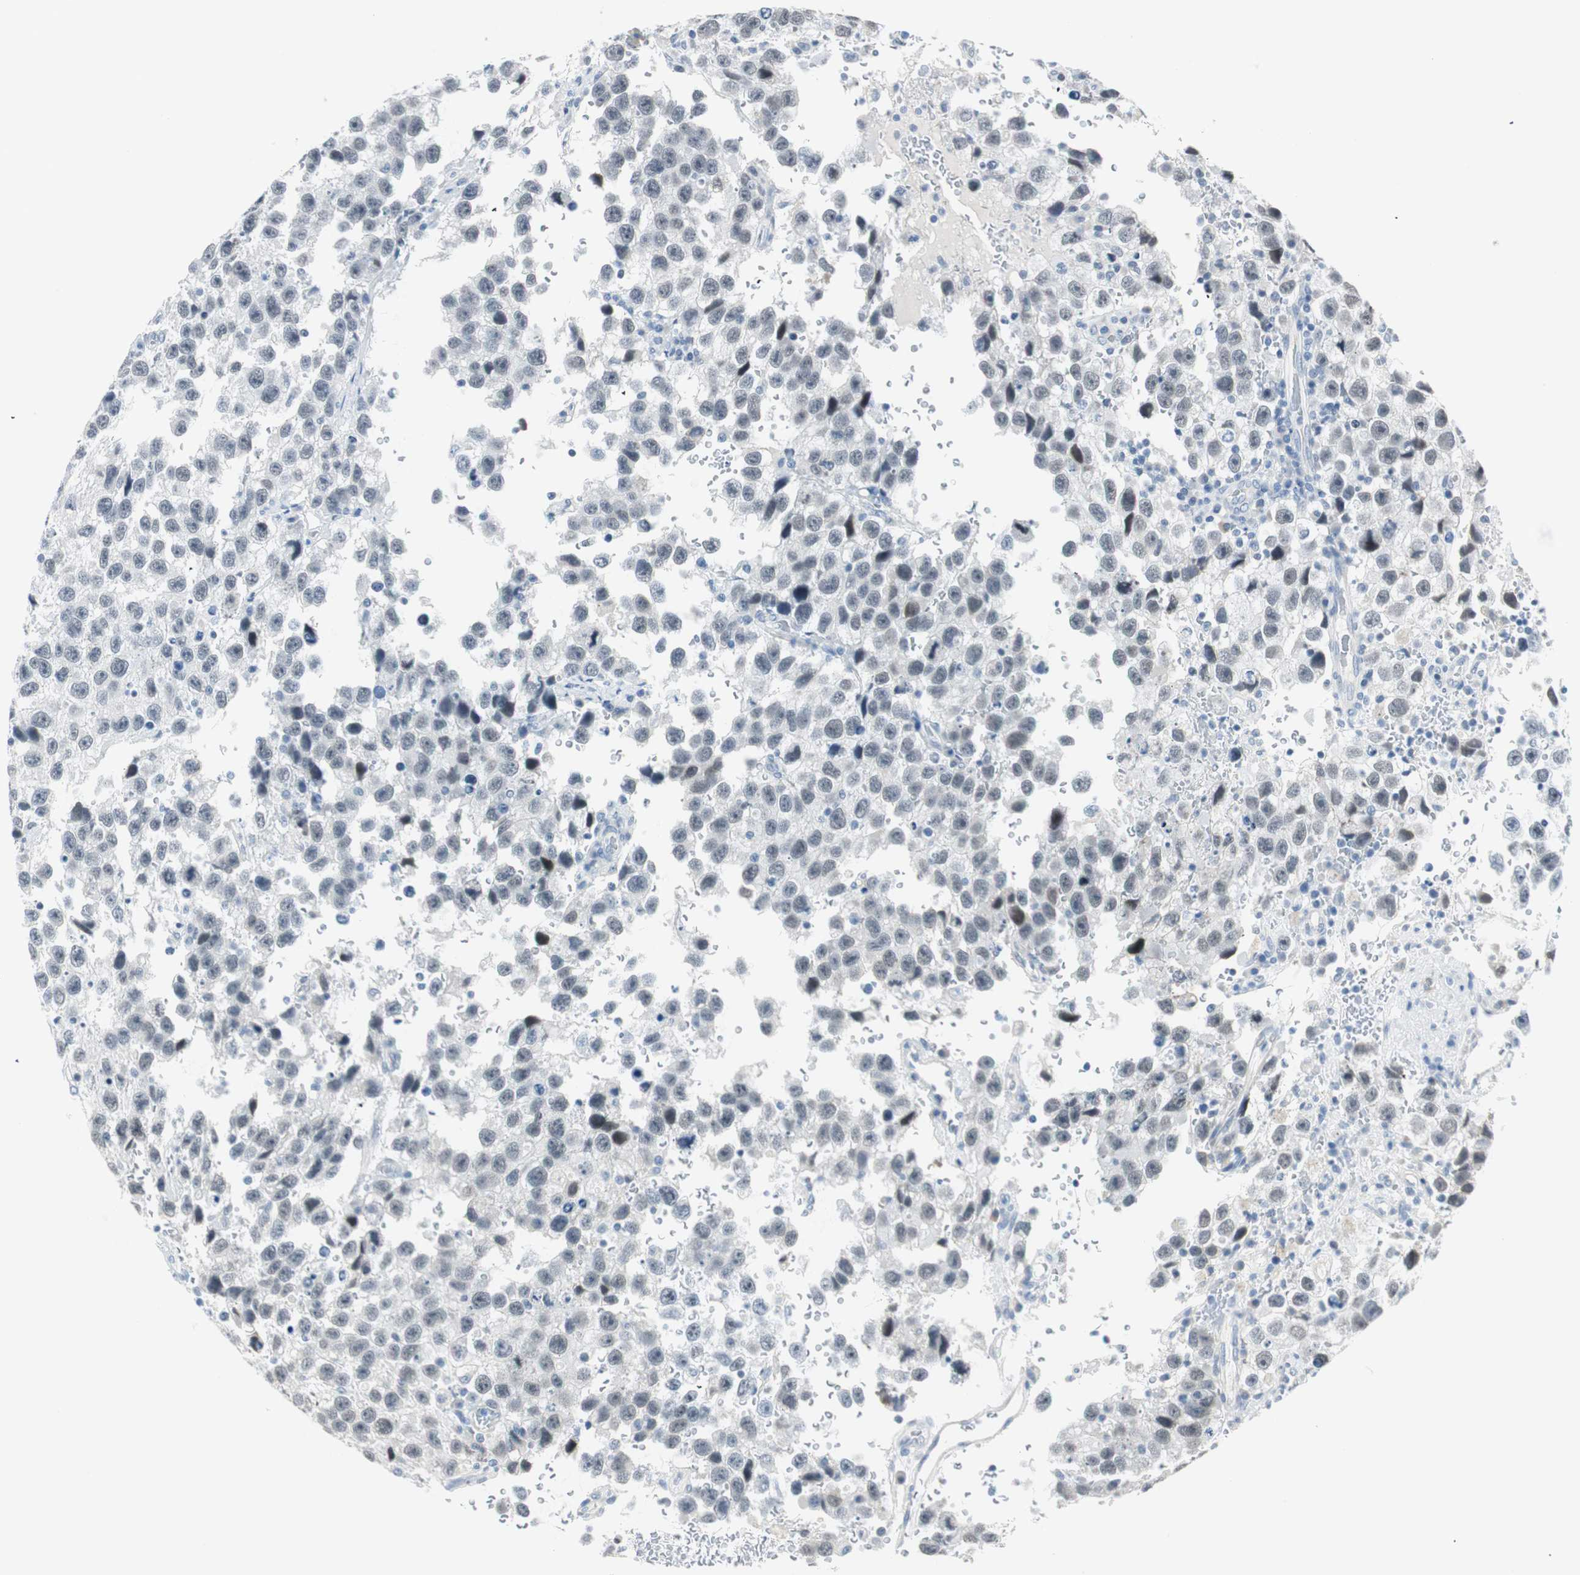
{"staining": {"intensity": "negative", "quantity": "none", "location": "none"}, "tissue": "testis cancer", "cell_type": "Tumor cells", "image_type": "cancer", "snomed": [{"axis": "morphology", "description": "Seminoma, NOS"}, {"axis": "topography", "description": "Testis"}], "caption": "This micrograph is of testis seminoma stained with immunohistochemistry to label a protein in brown with the nuclei are counter-stained blue. There is no expression in tumor cells. (DAB (3,3'-diaminobenzidine) immunohistochemistry (IHC) with hematoxylin counter stain).", "gene": "MLLT10", "patient": {"sex": "male", "age": 33}}